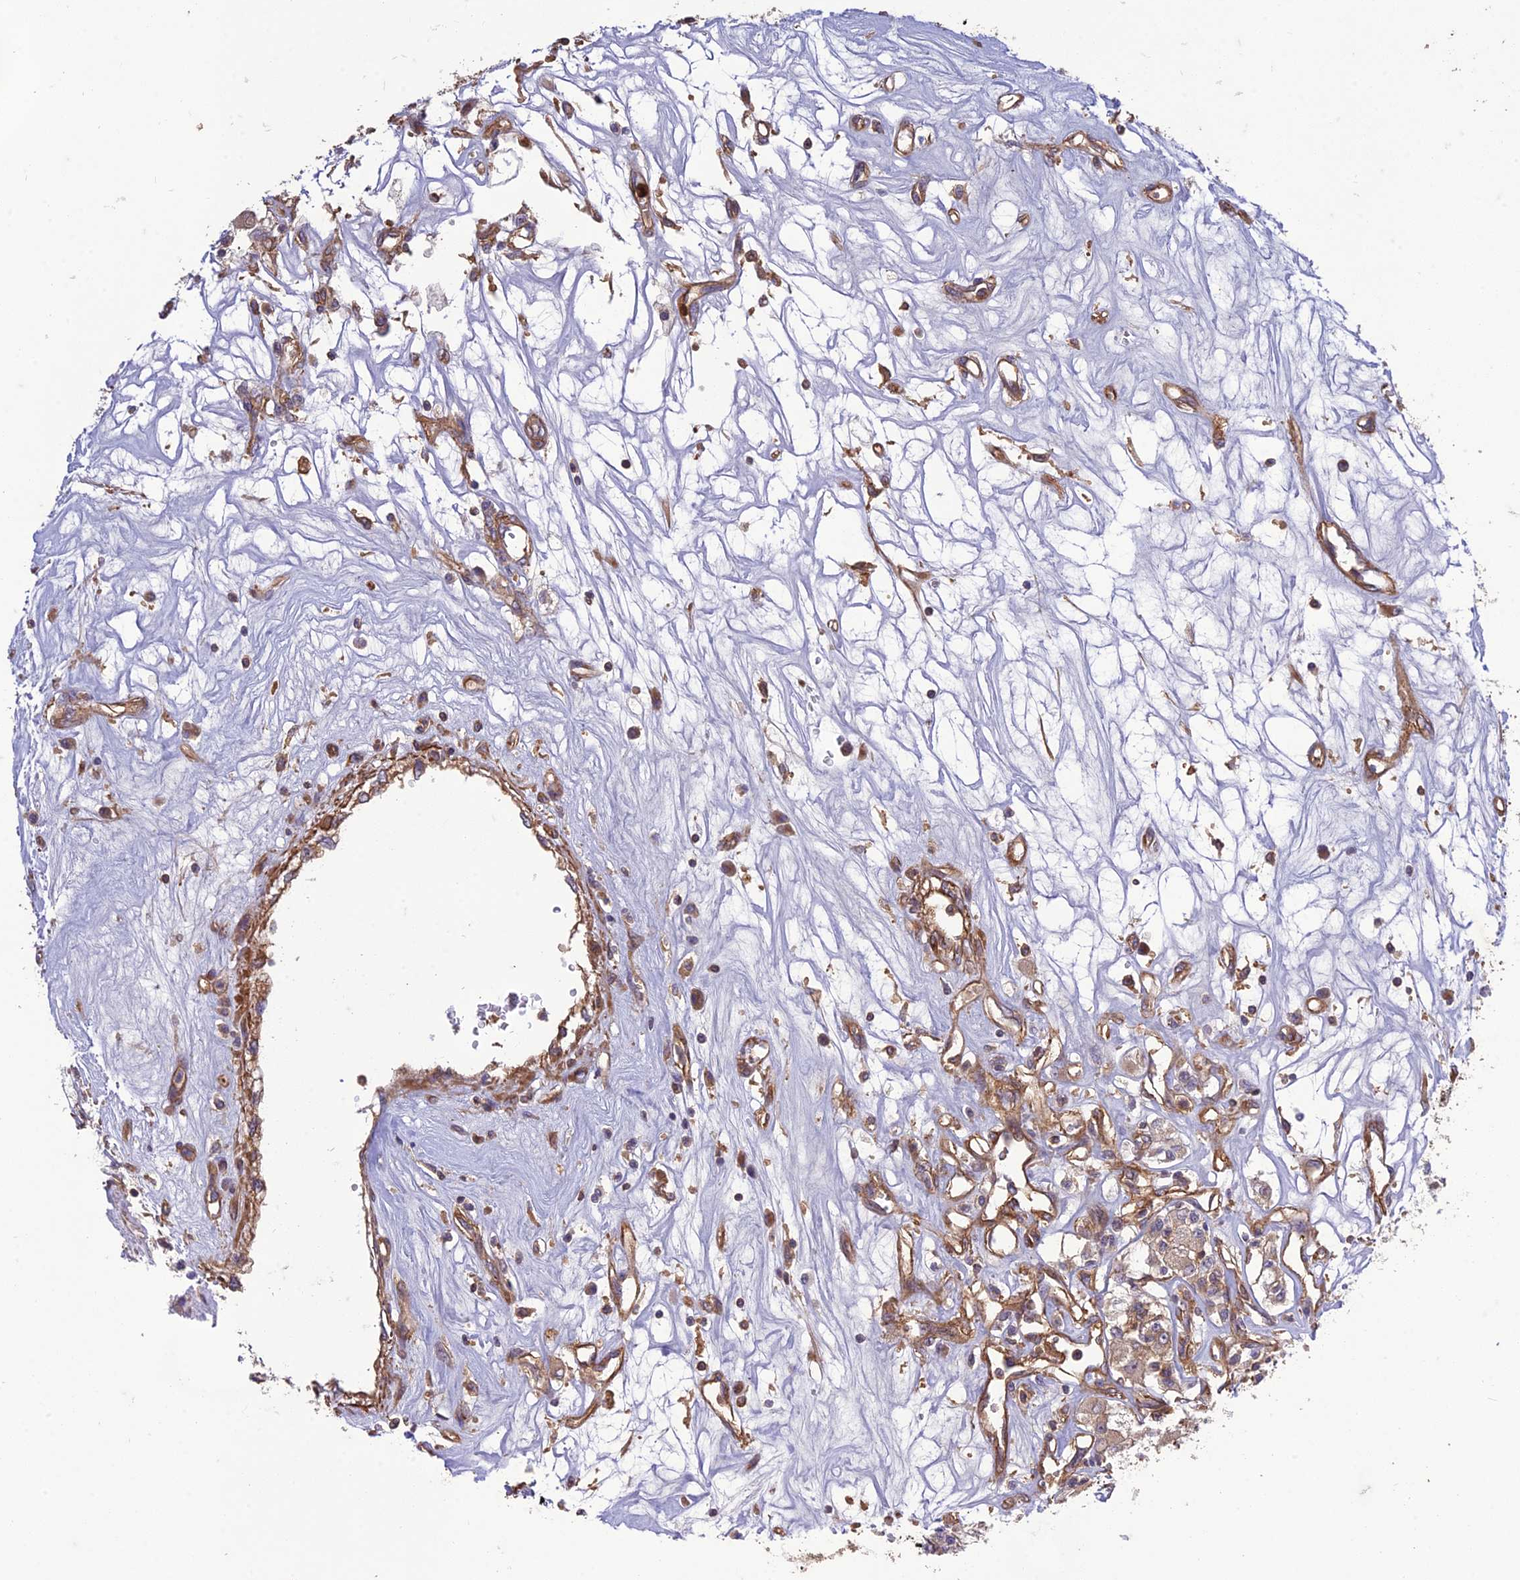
{"staining": {"intensity": "weak", "quantity": ">75%", "location": "cytoplasmic/membranous"}, "tissue": "renal cancer", "cell_type": "Tumor cells", "image_type": "cancer", "snomed": [{"axis": "morphology", "description": "Adenocarcinoma, NOS"}, {"axis": "topography", "description": "Kidney"}], "caption": "A brown stain highlights weak cytoplasmic/membranous expression of a protein in human renal adenocarcinoma tumor cells.", "gene": "TMEM131L", "patient": {"sex": "female", "age": 59}}